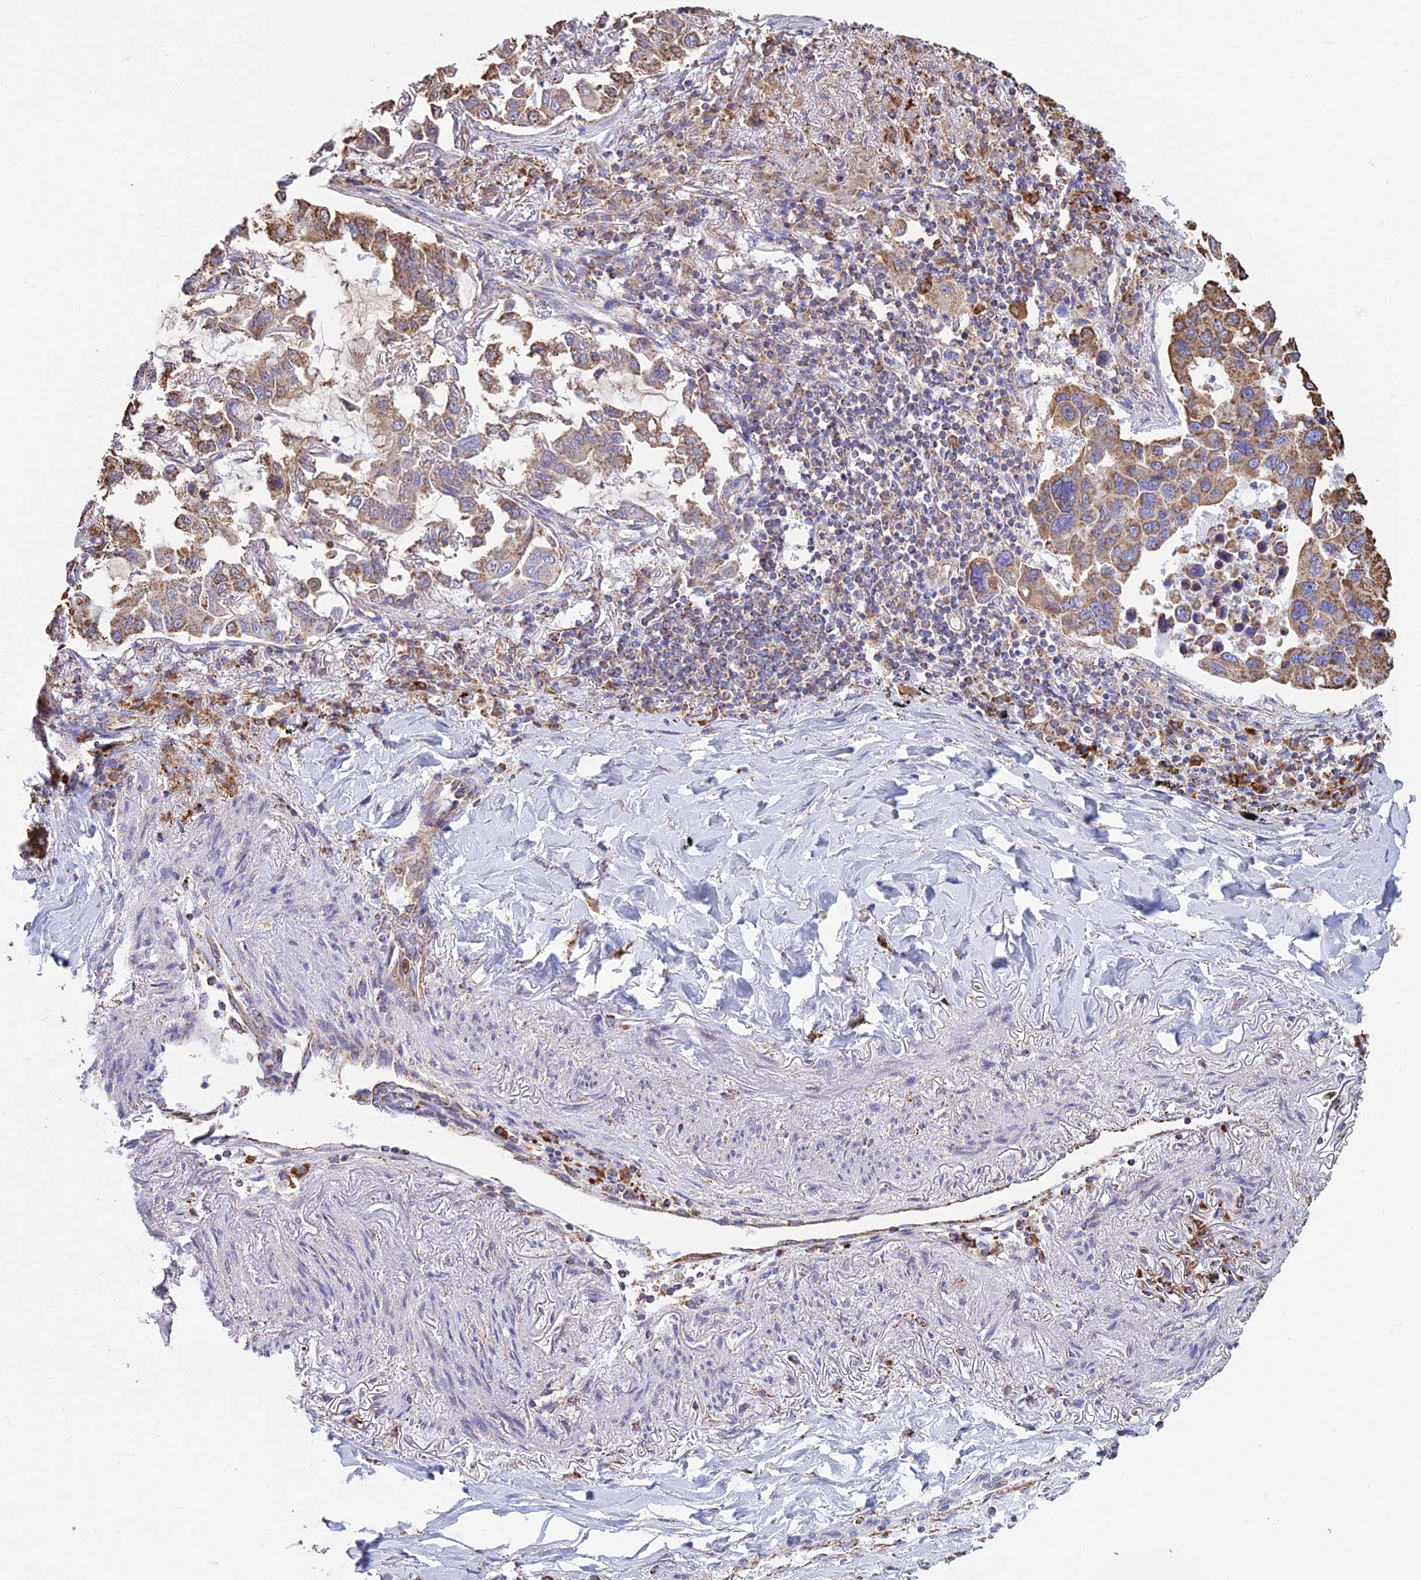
{"staining": {"intensity": "moderate", "quantity": ">75%", "location": "cytoplasmic/membranous"}, "tissue": "lung cancer", "cell_type": "Tumor cells", "image_type": "cancer", "snomed": [{"axis": "morphology", "description": "Adenocarcinoma, NOS"}, {"axis": "topography", "description": "Lung"}], "caption": "Immunohistochemistry (IHC) of lung adenocarcinoma displays medium levels of moderate cytoplasmic/membranous expression in approximately >75% of tumor cells.", "gene": "OR2W3", "patient": {"sex": "male", "age": 64}}